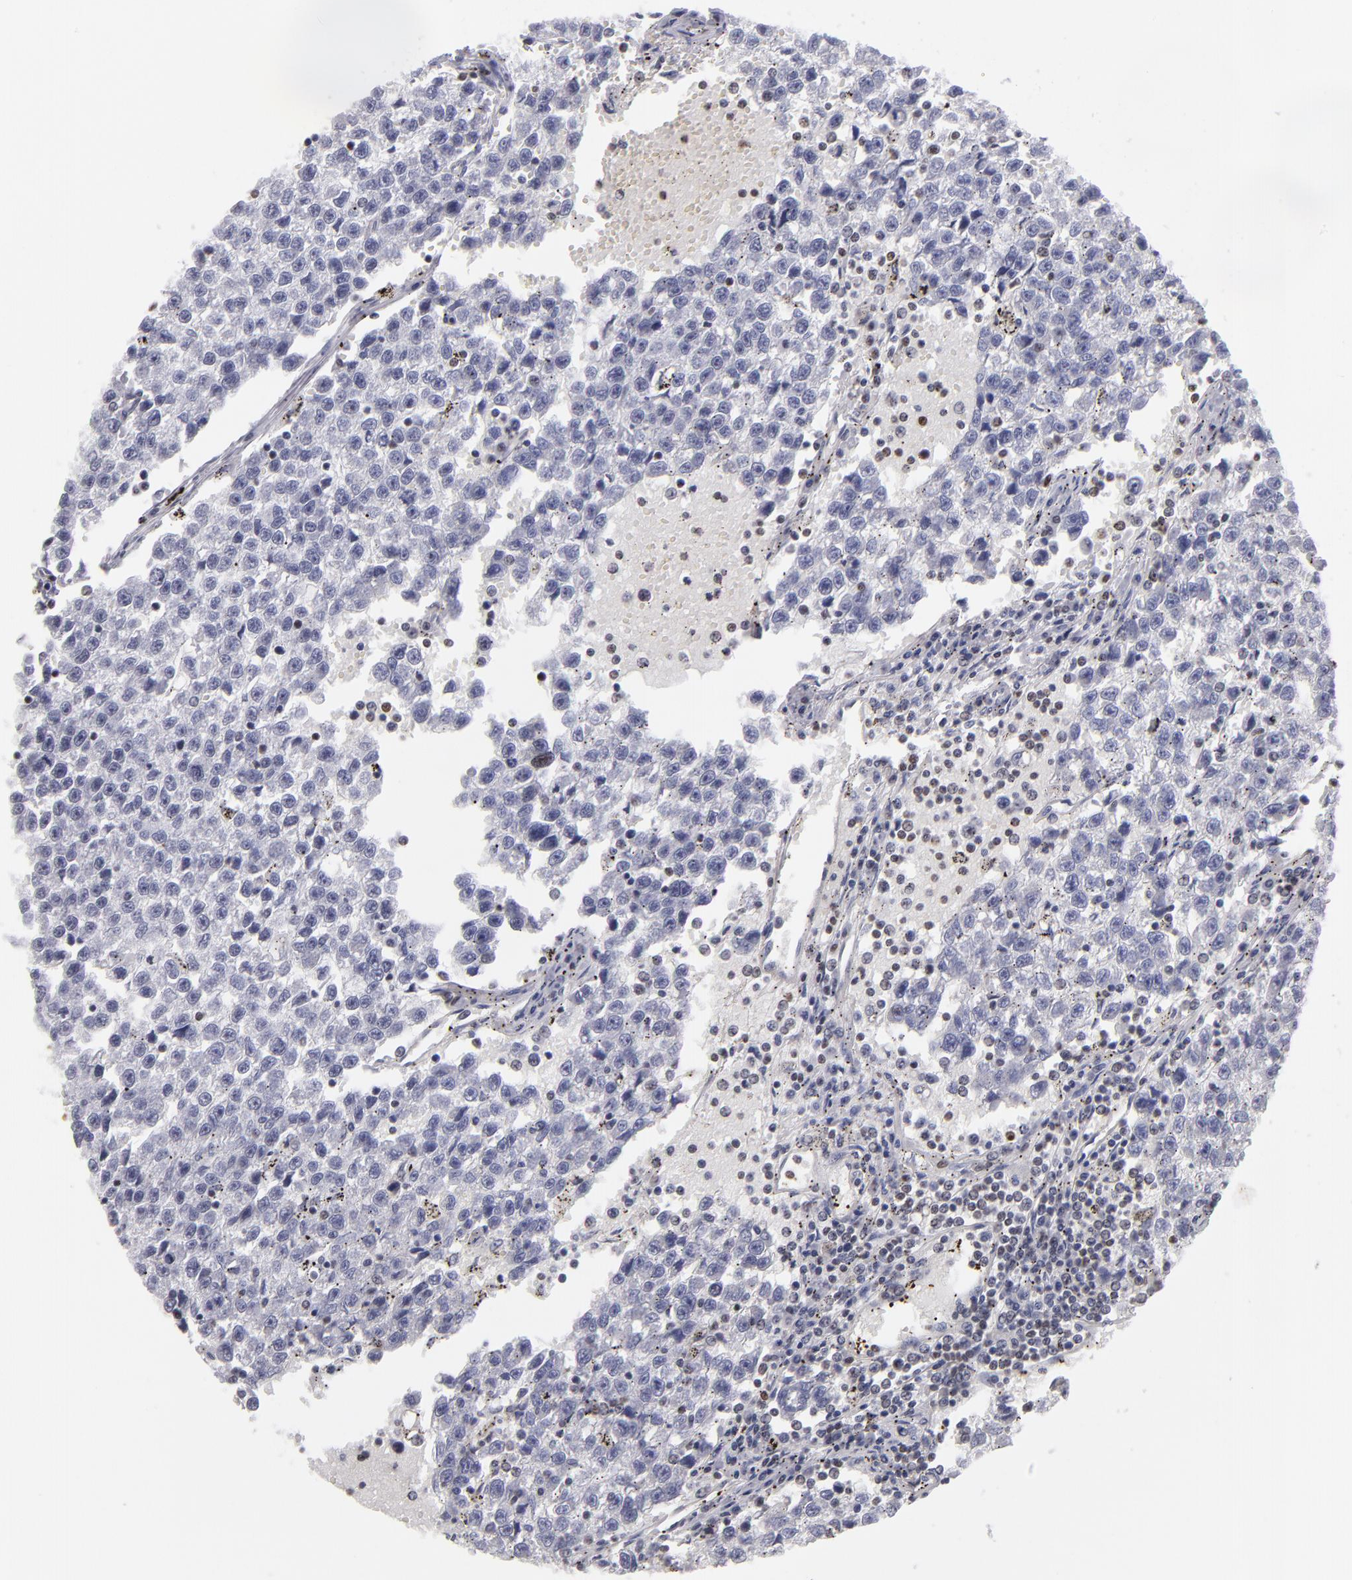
{"staining": {"intensity": "negative", "quantity": "none", "location": "none"}, "tissue": "testis cancer", "cell_type": "Tumor cells", "image_type": "cancer", "snomed": [{"axis": "morphology", "description": "Seminoma, NOS"}, {"axis": "topography", "description": "Testis"}], "caption": "Tumor cells show no significant protein staining in testis seminoma.", "gene": "TERF2", "patient": {"sex": "male", "age": 35}}